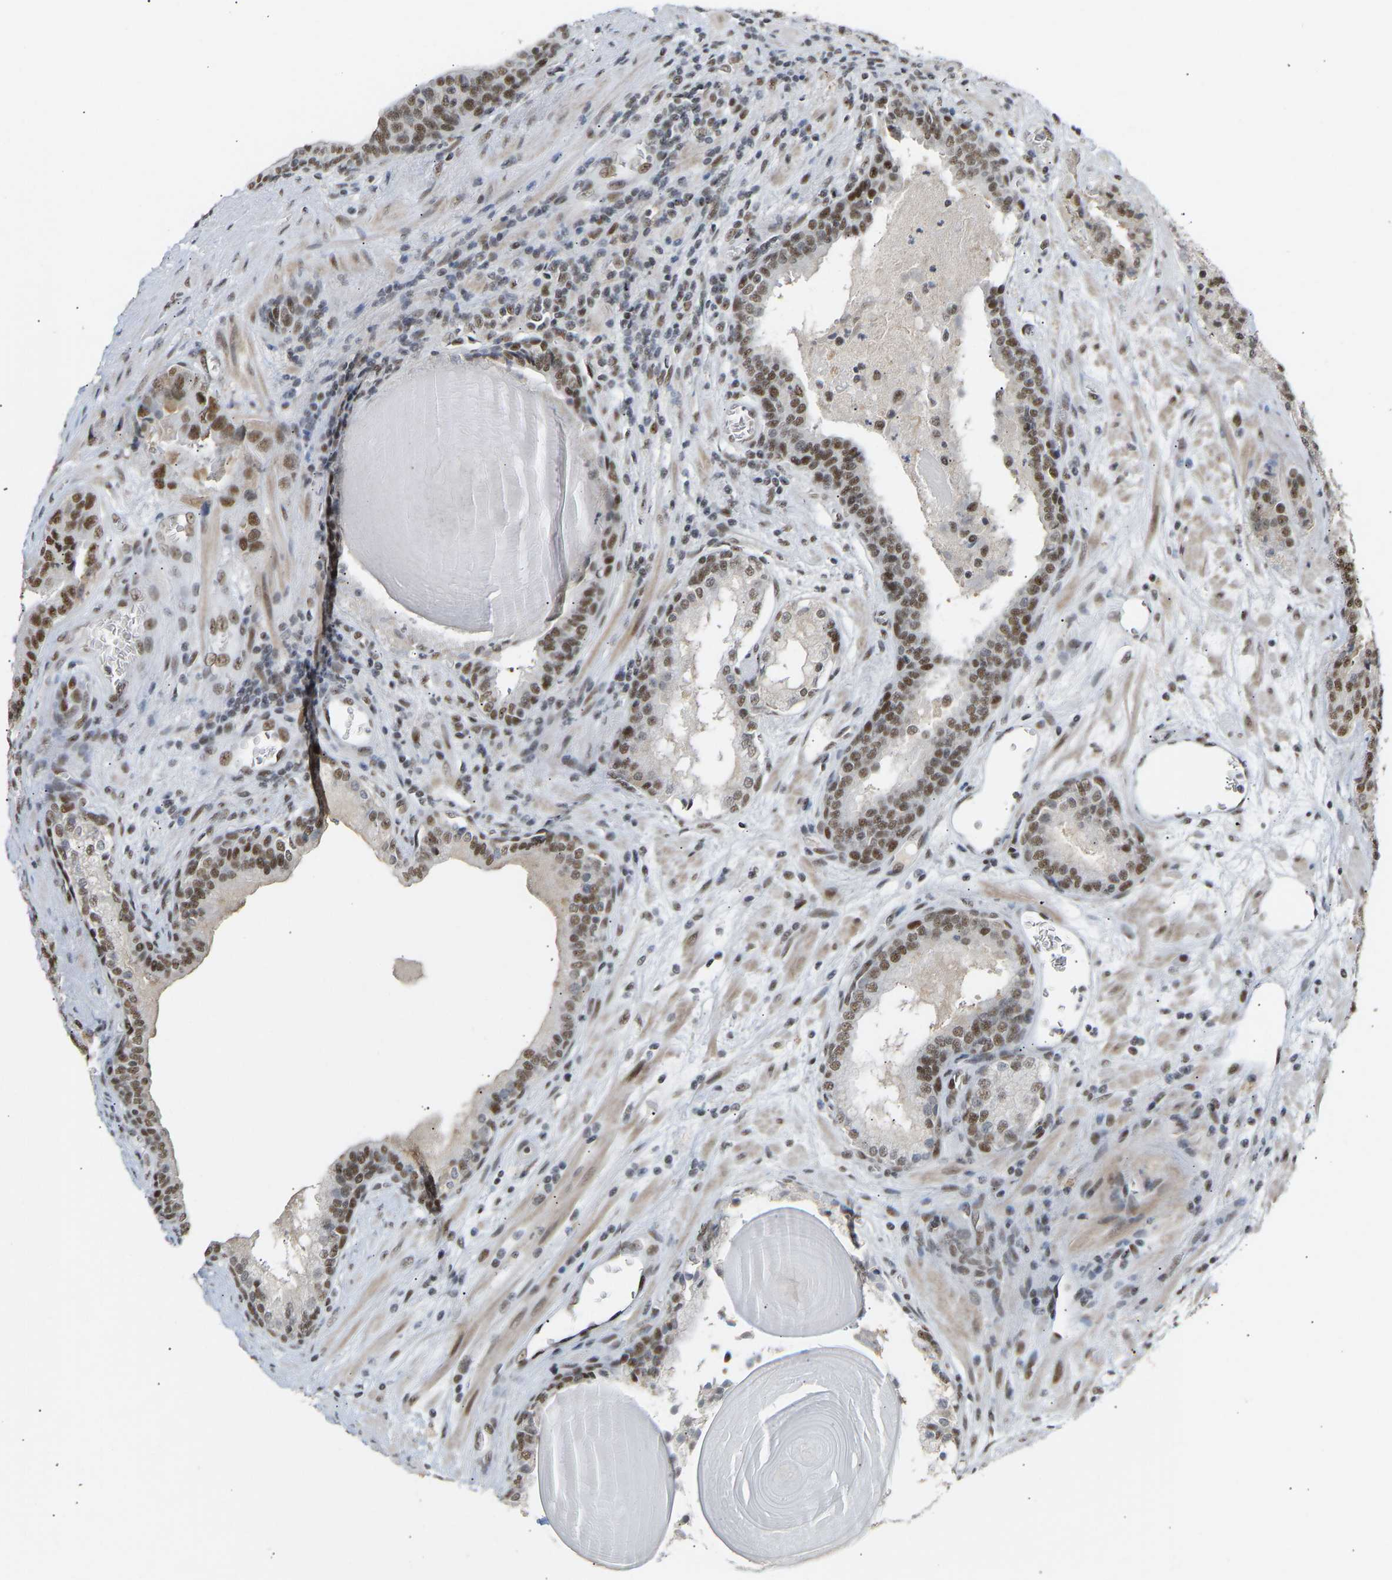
{"staining": {"intensity": "moderate", "quantity": ">75%", "location": "nuclear"}, "tissue": "prostate cancer", "cell_type": "Tumor cells", "image_type": "cancer", "snomed": [{"axis": "morphology", "description": "Adenocarcinoma, High grade"}, {"axis": "topography", "description": "Prostate"}], "caption": "Tumor cells reveal moderate nuclear positivity in about >75% of cells in prostate cancer (adenocarcinoma (high-grade)).", "gene": "NELFB", "patient": {"sex": "male", "age": 60}}